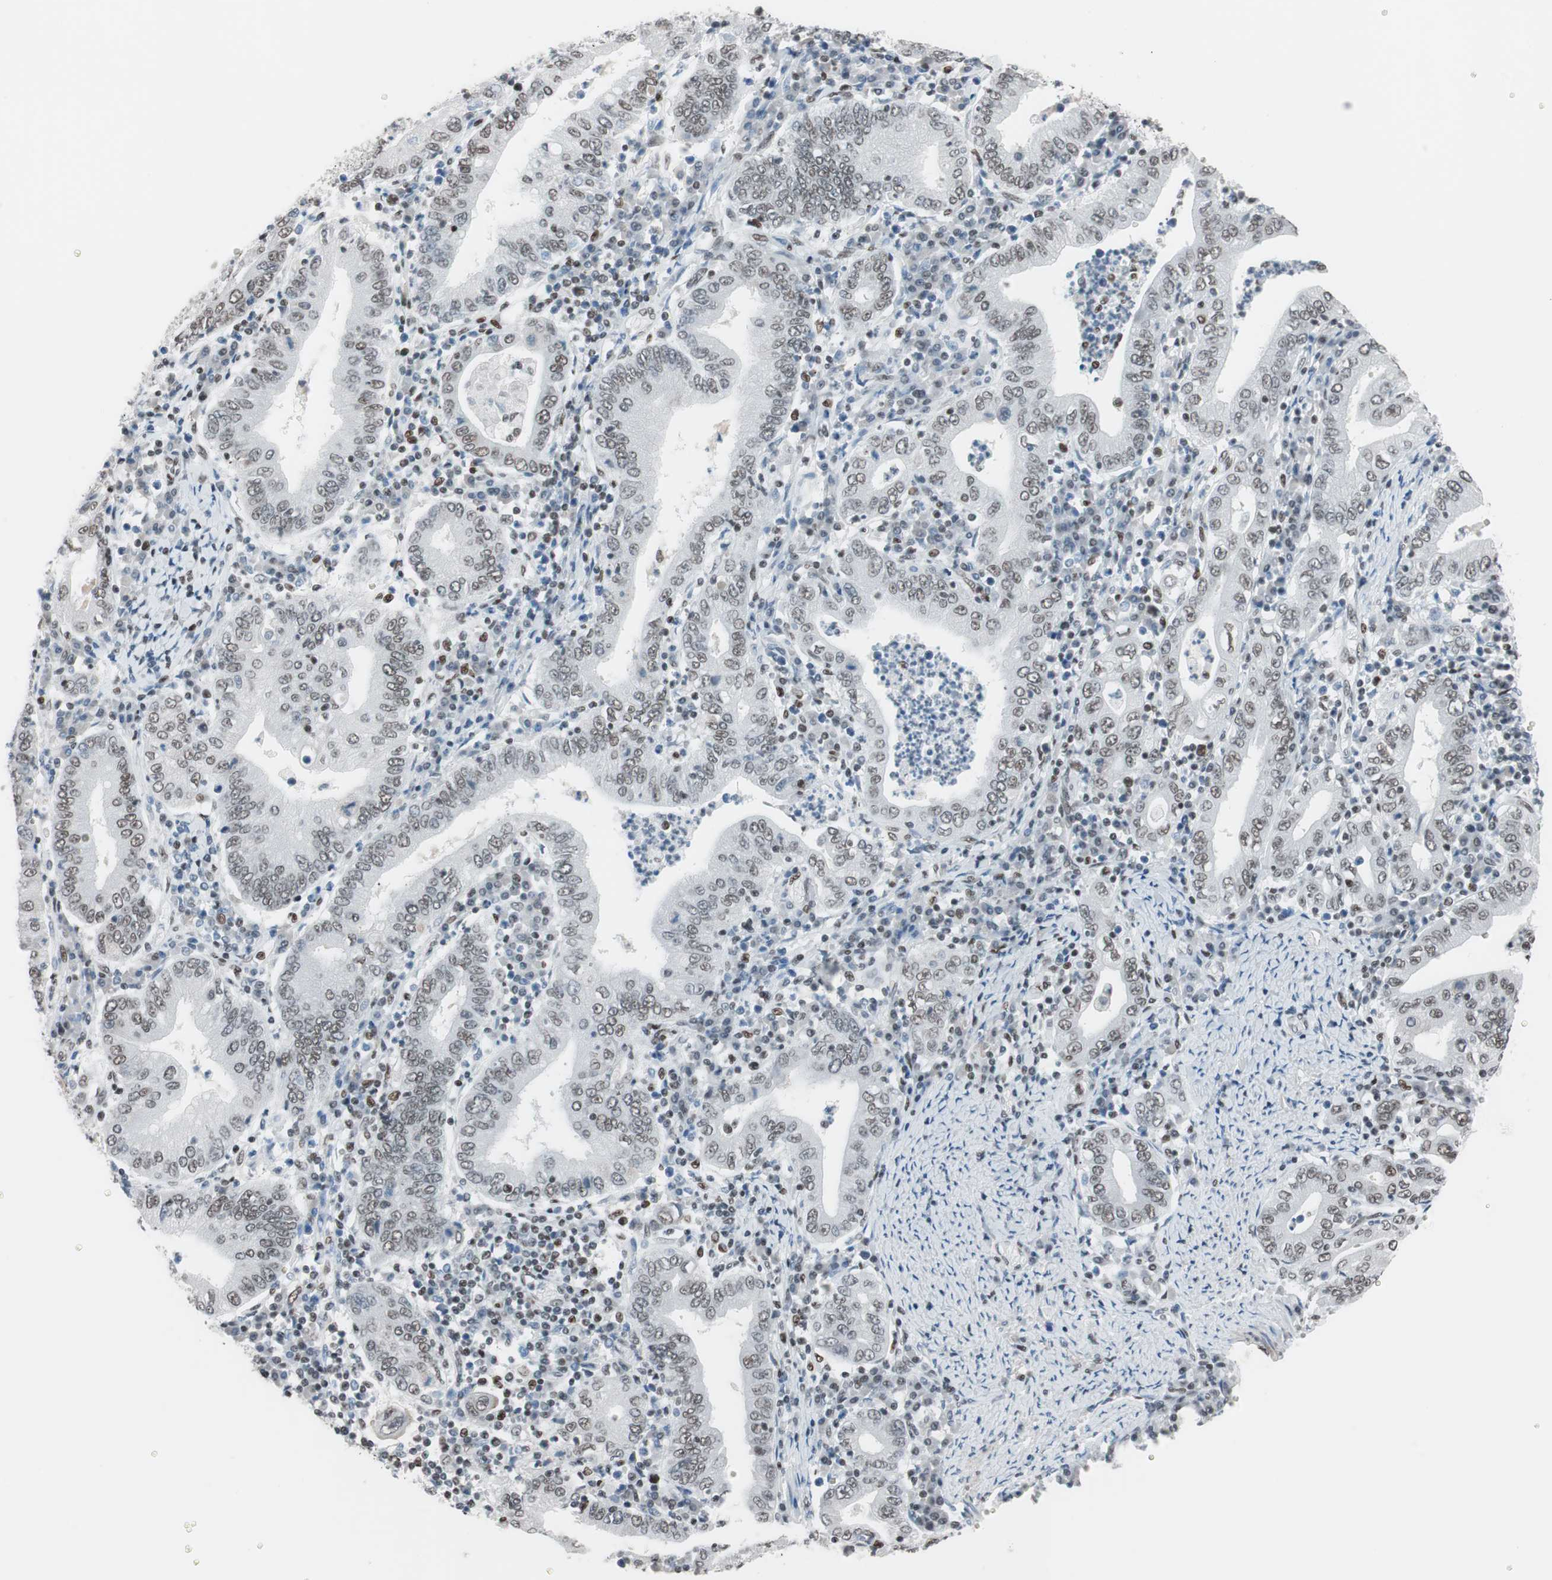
{"staining": {"intensity": "weak", "quantity": "25%-75%", "location": "nuclear"}, "tissue": "stomach cancer", "cell_type": "Tumor cells", "image_type": "cancer", "snomed": [{"axis": "morphology", "description": "Normal tissue, NOS"}, {"axis": "morphology", "description": "Adenocarcinoma, NOS"}, {"axis": "topography", "description": "Esophagus"}, {"axis": "topography", "description": "Stomach, upper"}, {"axis": "topography", "description": "Peripheral nerve tissue"}], "caption": "Immunohistochemical staining of human stomach cancer (adenocarcinoma) shows low levels of weak nuclear expression in about 25%-75% of tumor cells.", "gene": "ARID1A", "patient": {"sex": "male", "age": 62}}